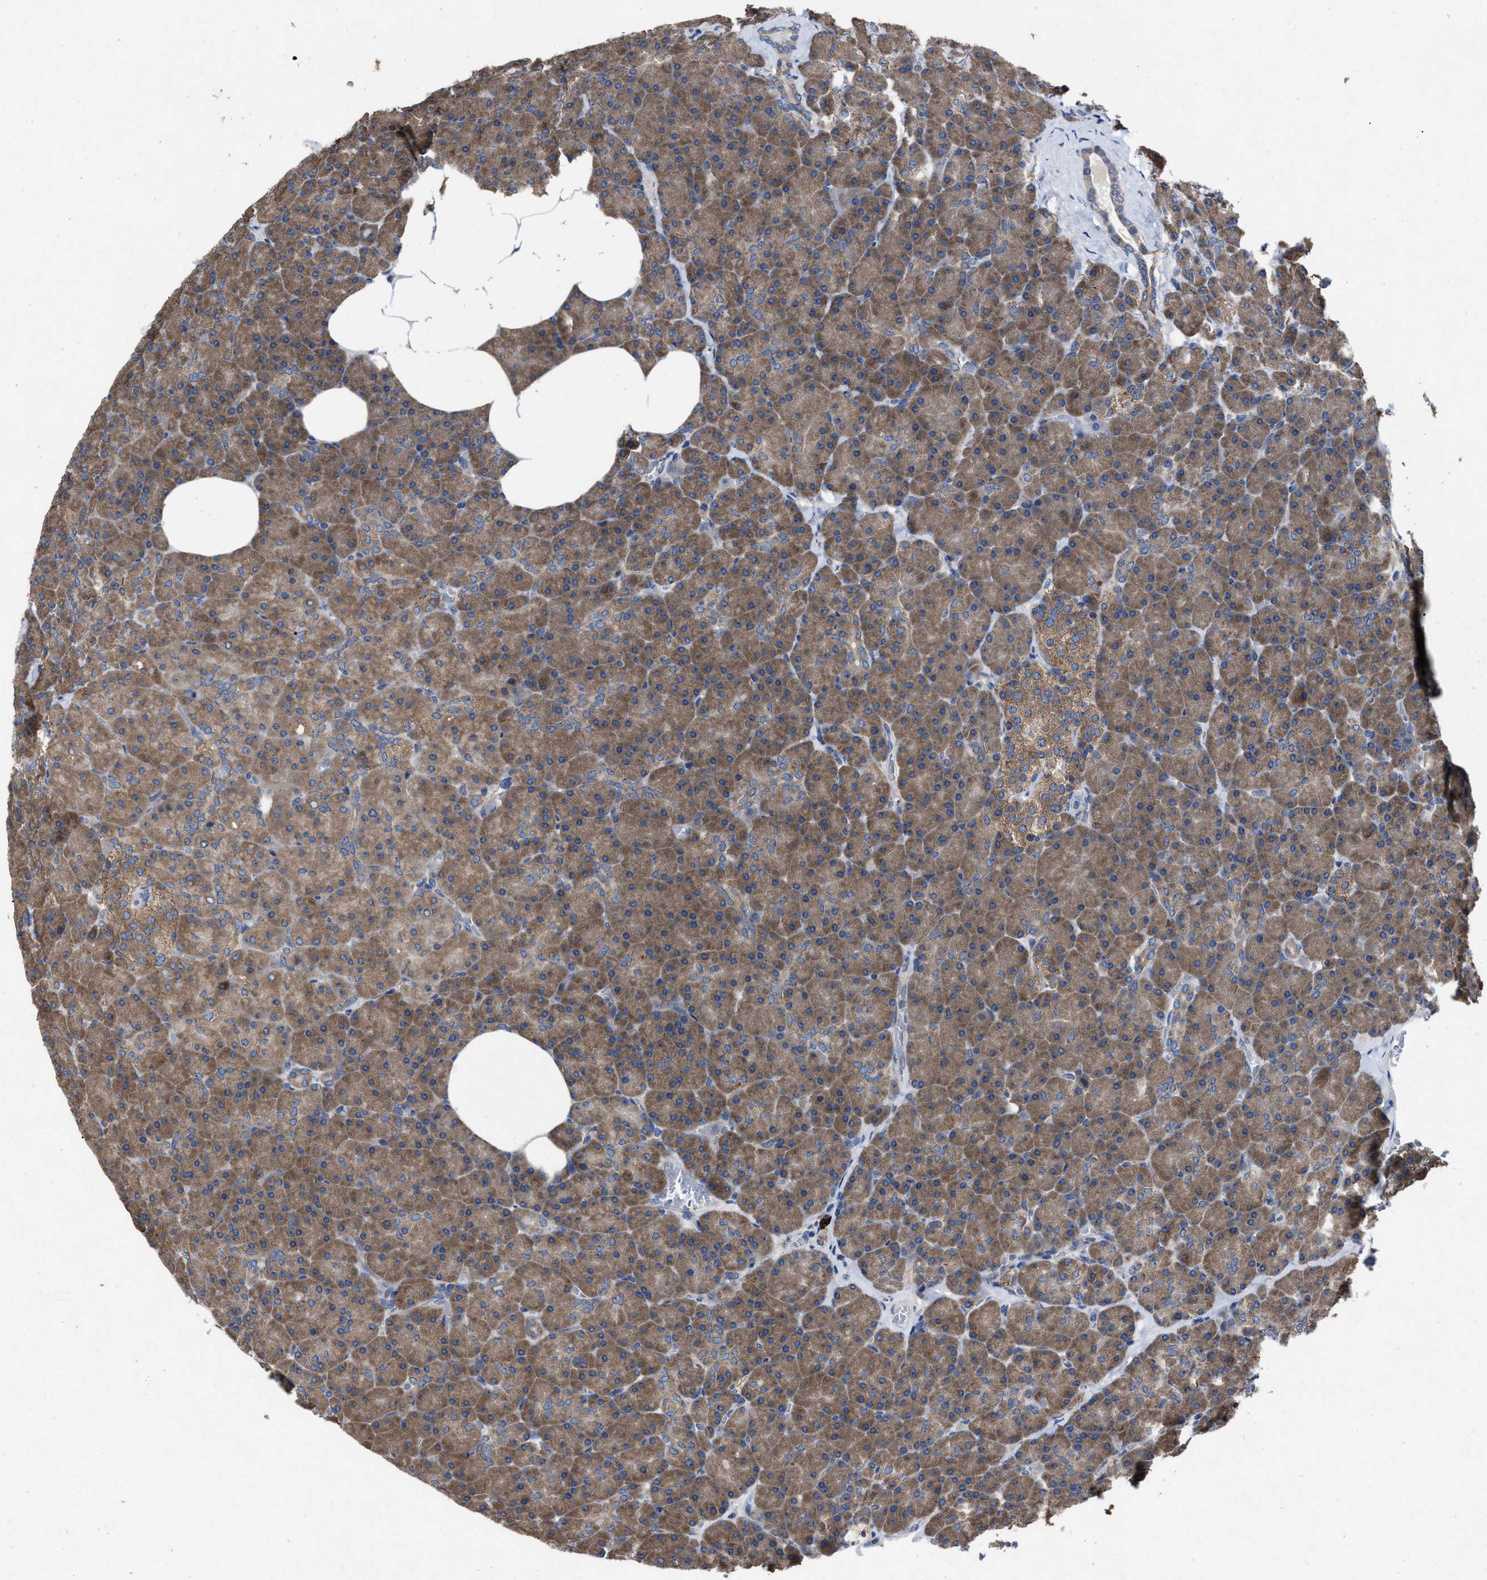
{"staining": {"intensity": "moderate", "quantity": ">75%", "location": "cytoplasmic/membranous"}, "tissue": "pancreas", "cell_type": "Exocrine glandular cells", "image_type": "normal", "snomed": [{"axis": "morphology", "description": "Normal tissue, NOS"}, {"axis": "morphology", "description": "Carcinoid, malignant, NOS"}, {"axis": "topography", "description": "Pancreas"}], "caption": "A brown stain highlights moderate cytoplasmic/membranous expression of a protein in exocrine glandular cells of normal pancreas. Immunohistochemistry (ihc) stains the protein of interest in brown and the nuclei are stained blue.", "gene": "UPF1", "patient": {"sex": "female", "age": 35}}